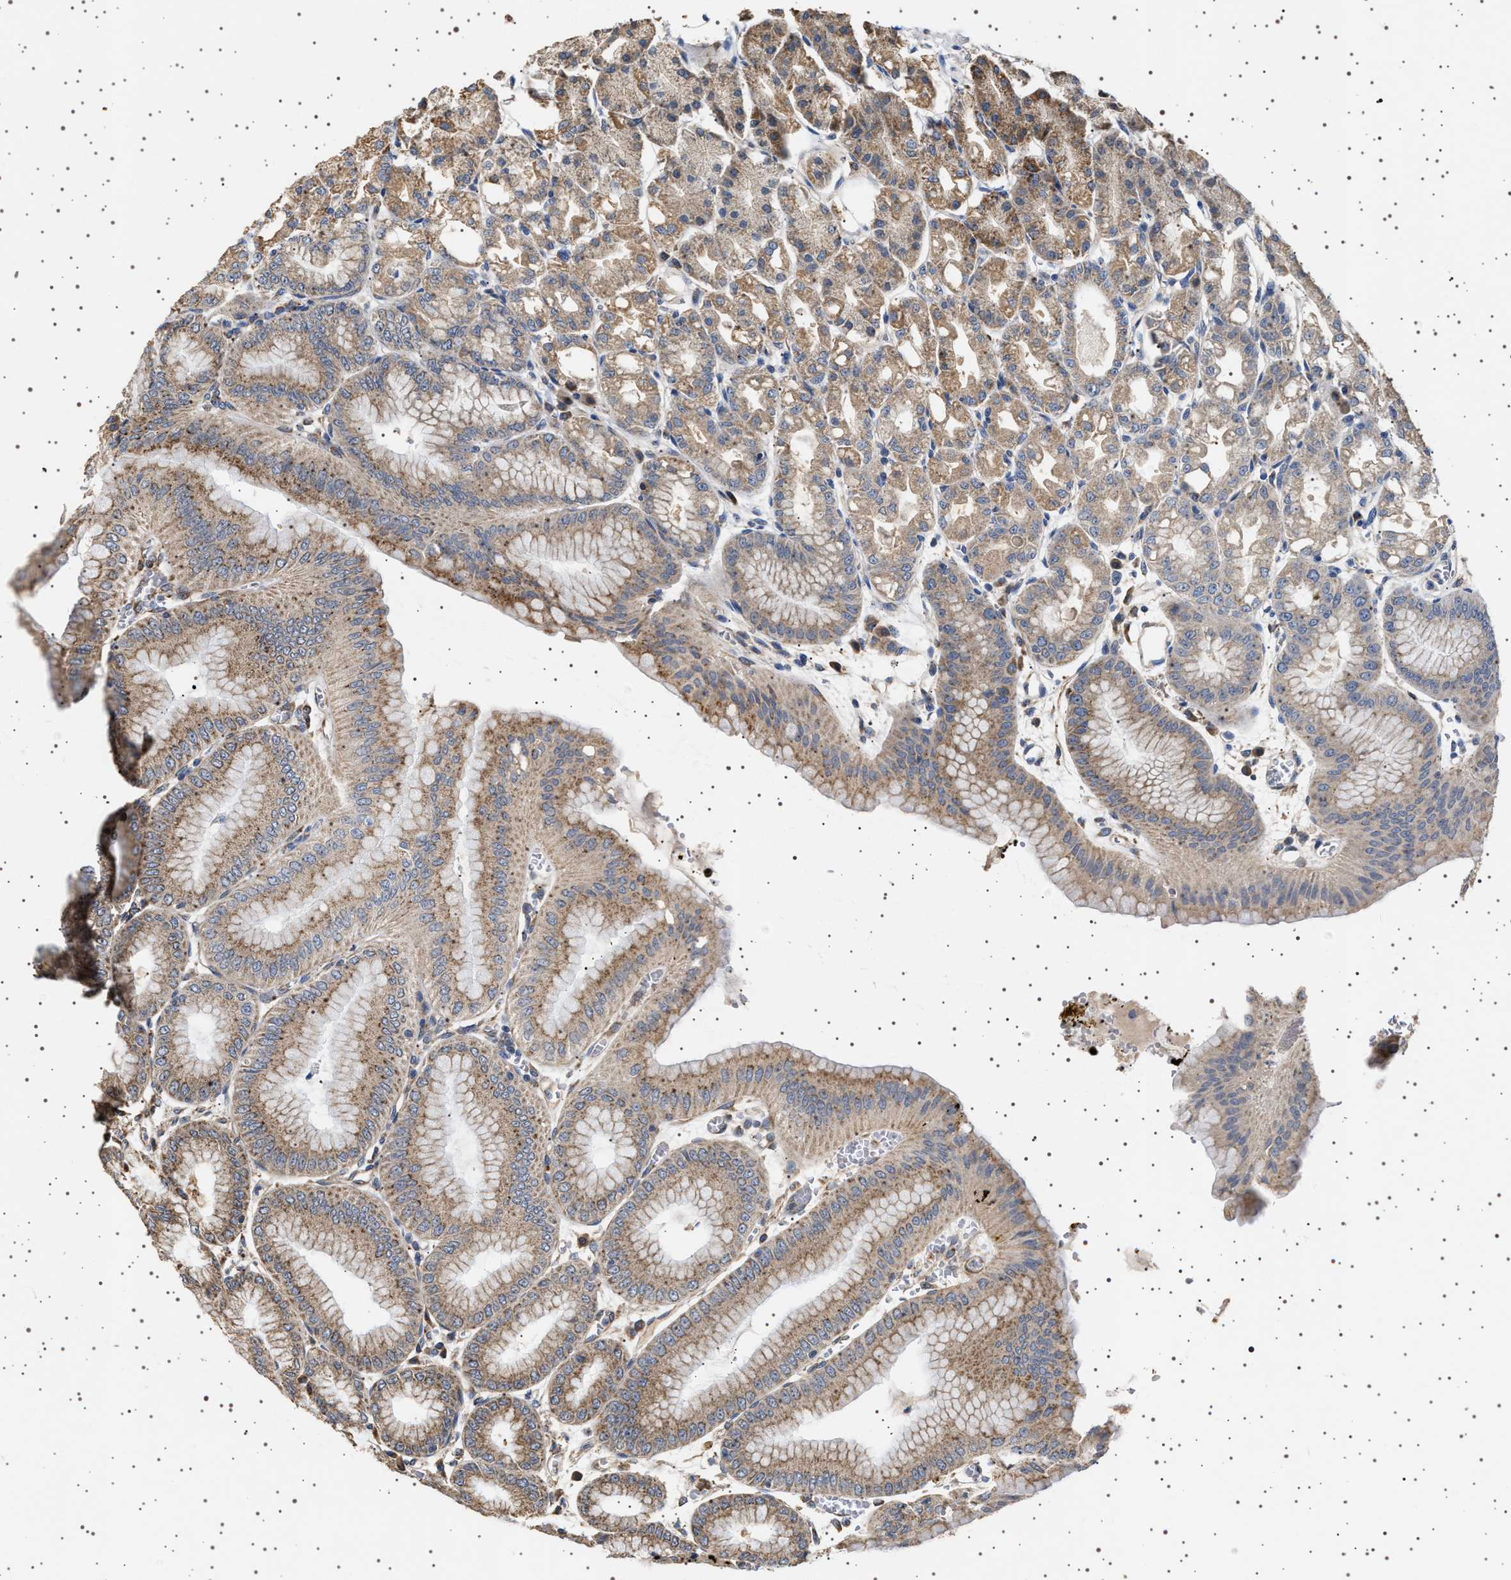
{"staining": {"intensity": "moderate", "quantity": ">75%", "location": "cytoplasmic/membranous"}, "tissue": "stomach", "cell_type": "Glandular cells", "image_type": "normal", "snomed": [{"axis": "morphology", "description": "Normal tissue, NOS"}, {"axis": "topography", "description": "Stomach, lower"}], "caption": "Human stomach stained with a brown dye shows moderate cytoplasmic/membranous positive positivity in approximately >75% of glandular cells.", "gene": "TRUB2", "patient": {"sex": "male", "age": 71}}